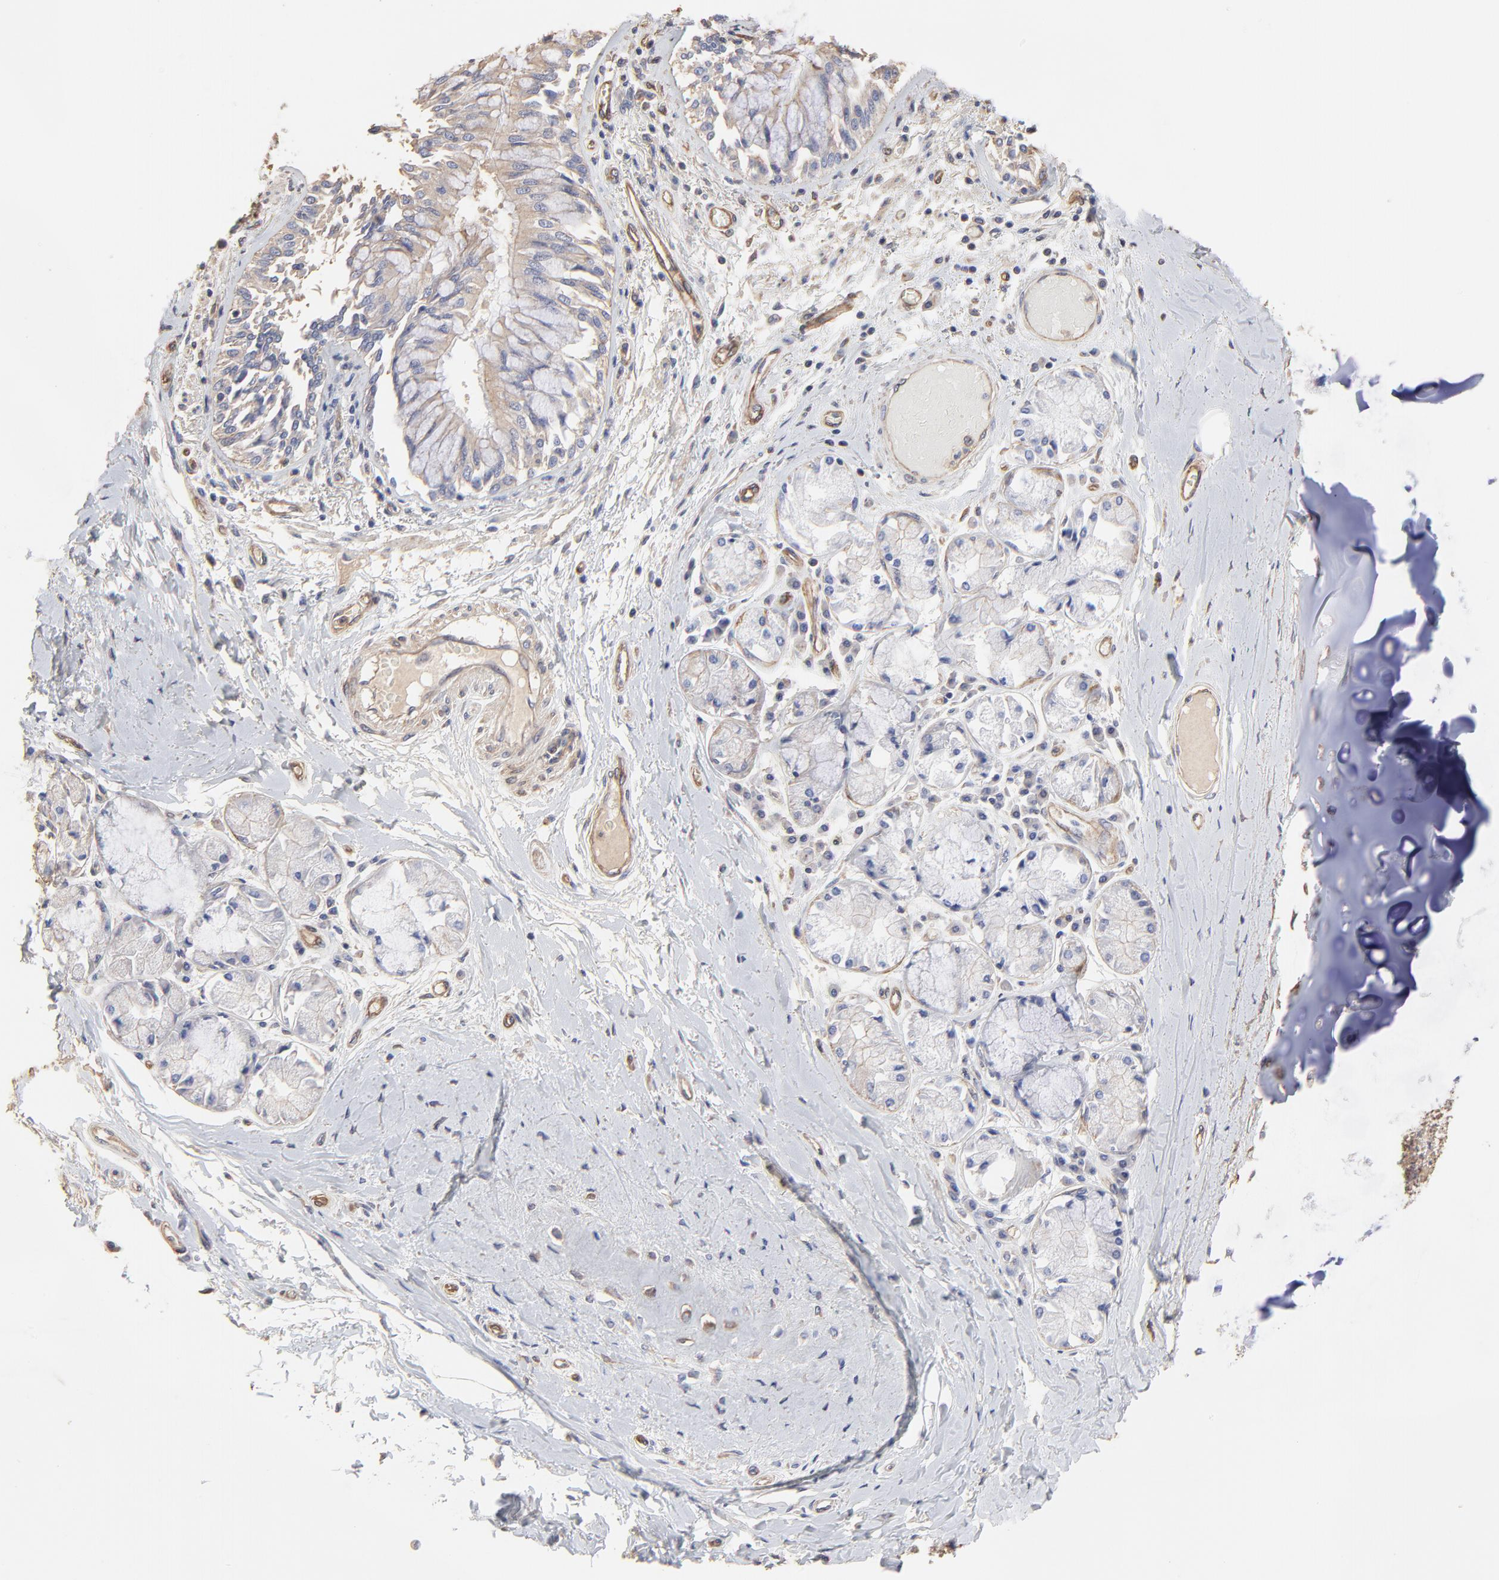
{"staining": {"intensity": "weak", "quantity": ">75%", "location": "cytoplasmic/membranous"}, "tissue": "bronchus", "cell_type": "Respiratory epithelial cells", "image_type": "normal", "snomed": [{"axis": "morphology", "description": "Normal tissue, NOS"}, {"axis": "topography", "description": "Cartilage tissue"}, {"axis": "topography", "description": "Bronchus"}, {"axis": "topography", "description": "Lung"}, {"axis": "topography", "description": "Peripheral nerve tissue"}], "caption": "Weak cytoplasmic/membranous positivity for a protein is appreciated in approximately >75% of respiratory epithelial cells of benign bronchus using immunohistochemistry.", "gene": "LRCH2", "patient": {"sex": "female", "age": 49}}